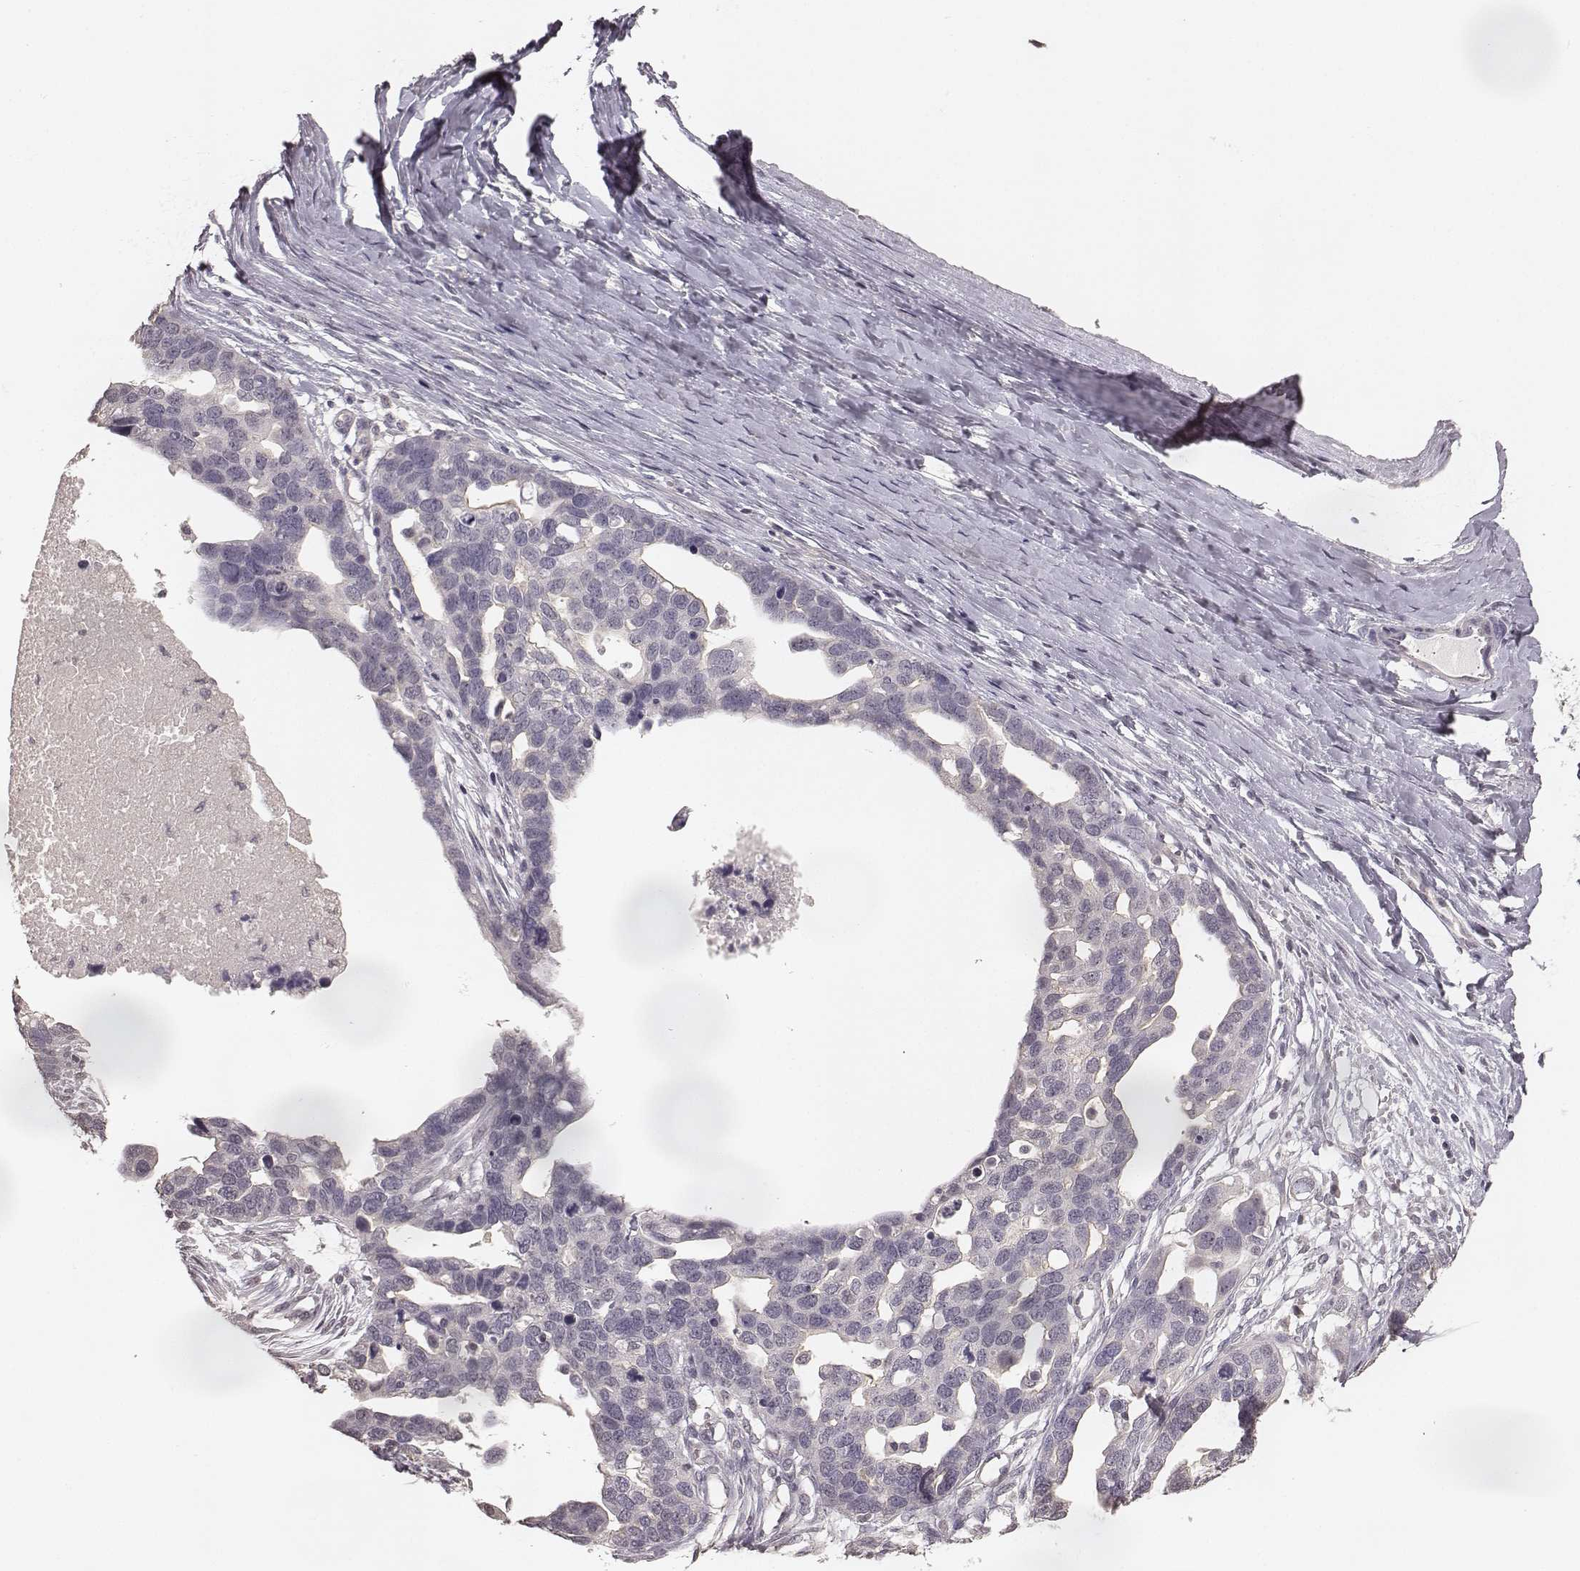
{"staining": {"intensity": "negative", "quantity": "none", "location": "none"}, "tissue": "ovarian cancer", "cell_type": "Tumor cells", "image_type": "cancer", "snomed": [{"axis": "morphology", "description": "Cystadenocarcinoma, serous, NOS"}, {"axis": "topography", "description": "Ovary"}], "caption": "Micrograph shows no protein expression in tumor cells of ovarian serous cystadenocarcinoma tissue.", "gene": "LY6K", "patient": {"sex": "female", "age": 54}}